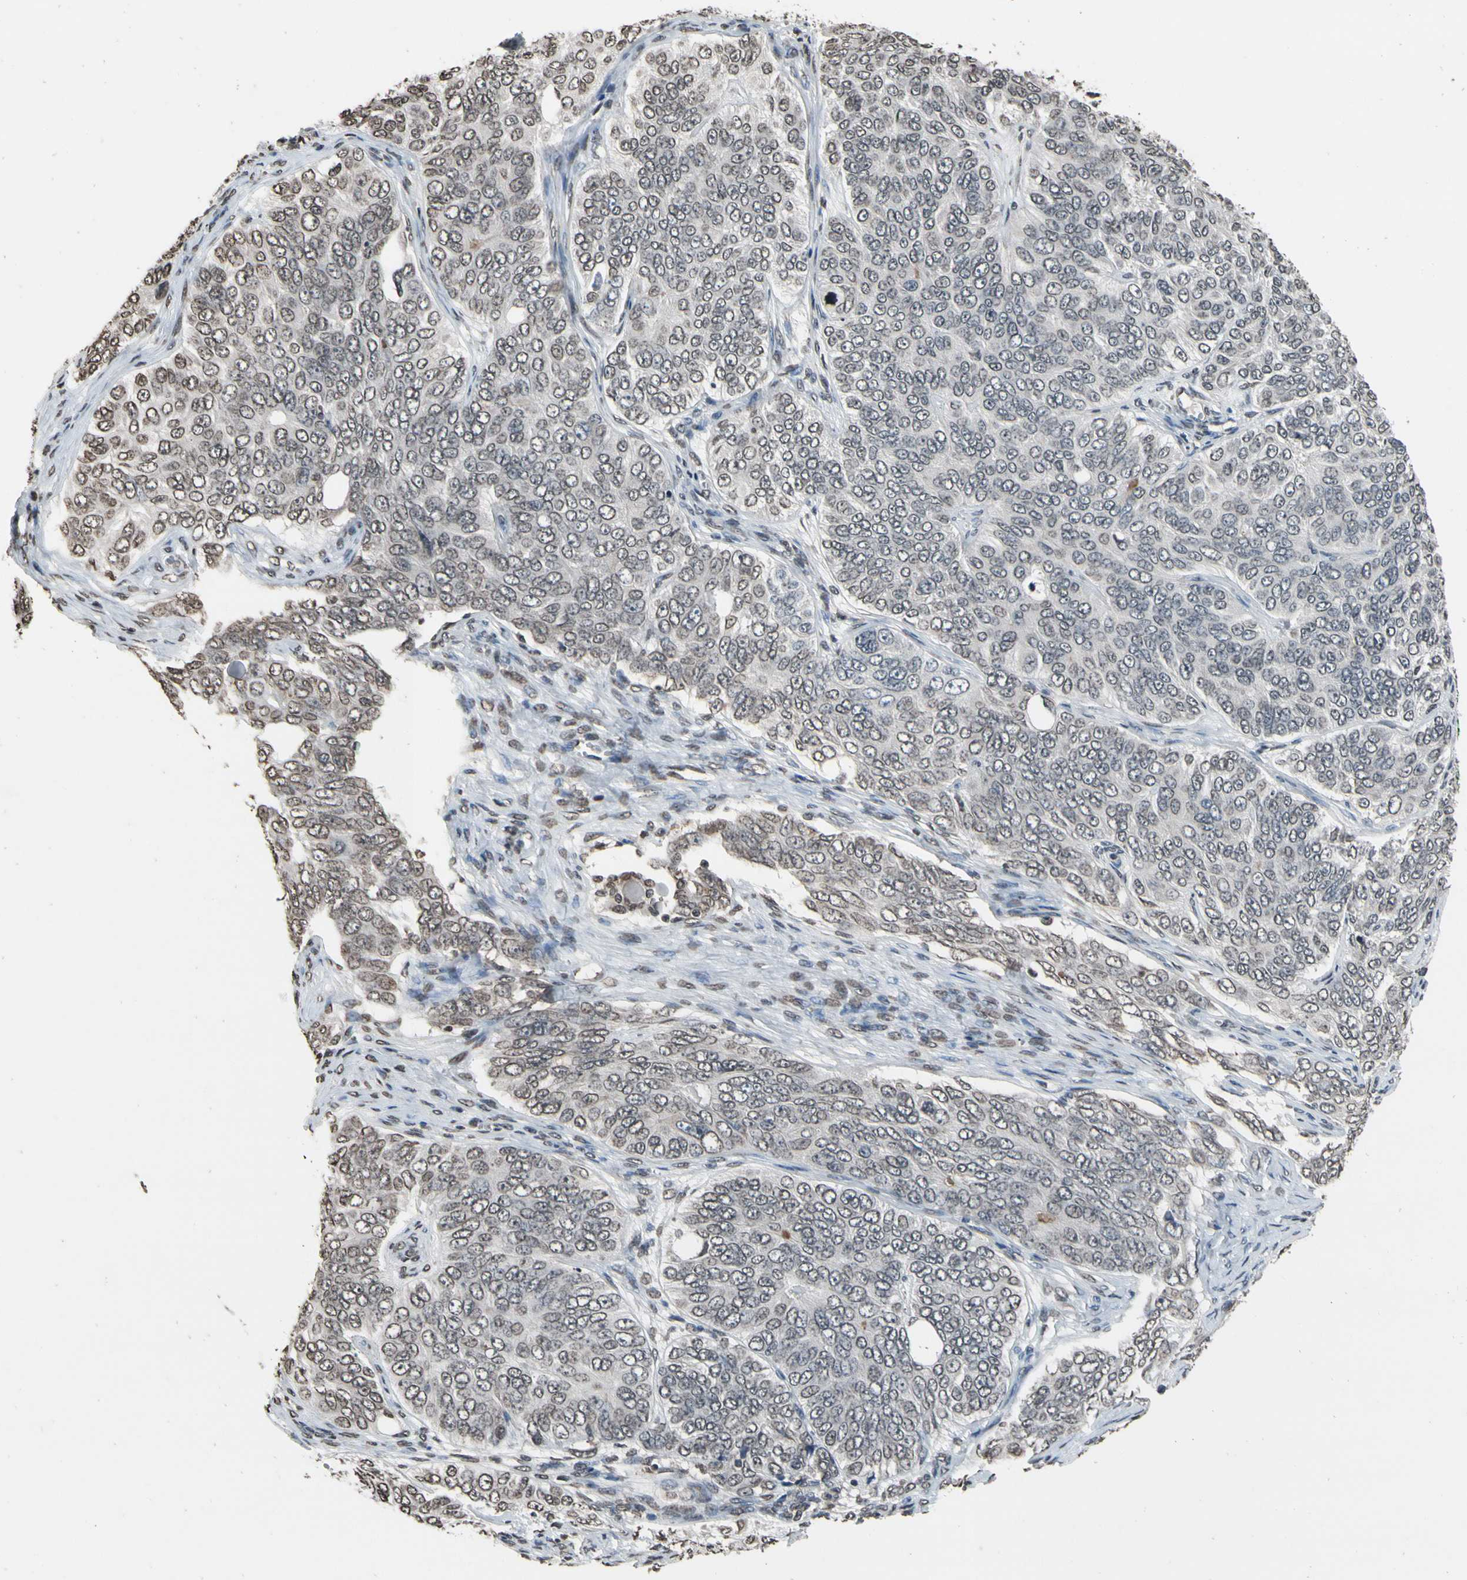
{"staining": {"intensity": "negative", "quantity": "none", "location": "none"}, "tissue": "ovarian cancer", "cell_type": "Tumor cells", "image_type": "cancer", "snomed": [{"axis": "morphology", "description": "Carcinoma, endometroid"}, {"axis": "topography", "description": "Ovary"}], "caption": "Immunohistochemistry (IHC) of human ovarian cancer (endometroid carcinoma) exhibits no positivity in tumor cells.", "gene": "HIPK2", "patient": {"sex": "female", "age": 51}}